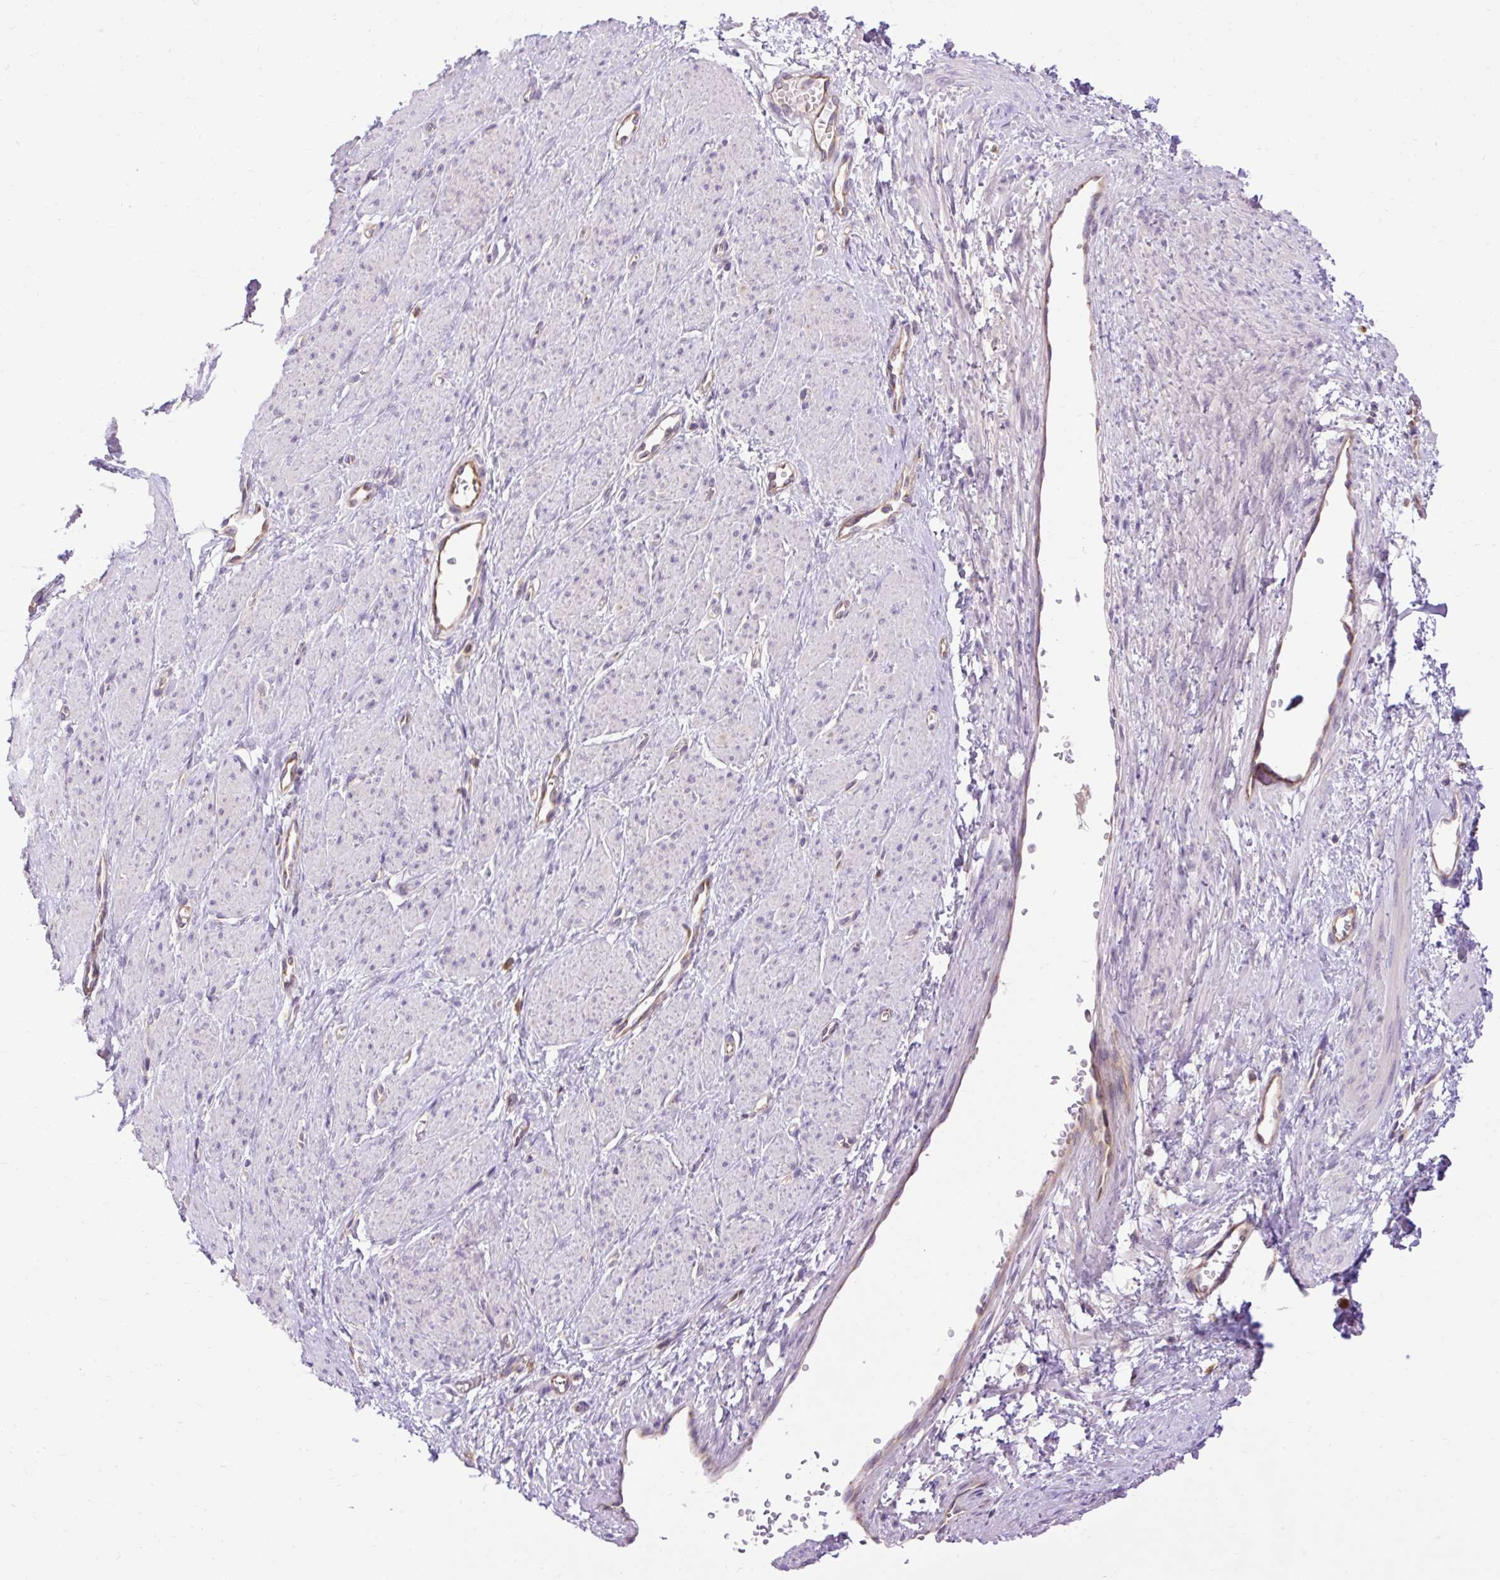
{"staining": {"intensity": "negative", "quantity": "none", "location": "none"}, "tissue": "smooth muscle", "cell_type": "Smooth muscle cells", "image_type": "normal", "snomed": [{"axis": "morphology", "description": "Normal tissue, NOS"}, {"axis": "topography", "description": "Smooth muscle"}, {"axis": "topography", "description": "Uterus"}], "caption": "Immunohistochemical staining of benign human smooth muscle shows no significant positivity in smooth muscle cells. (Brightfield microscopy of DAB (3,3'-diaminobenzidine) IHC at high magnification).", "gene": "HEXB", "patient": {"sex": "female", "age": 39}}